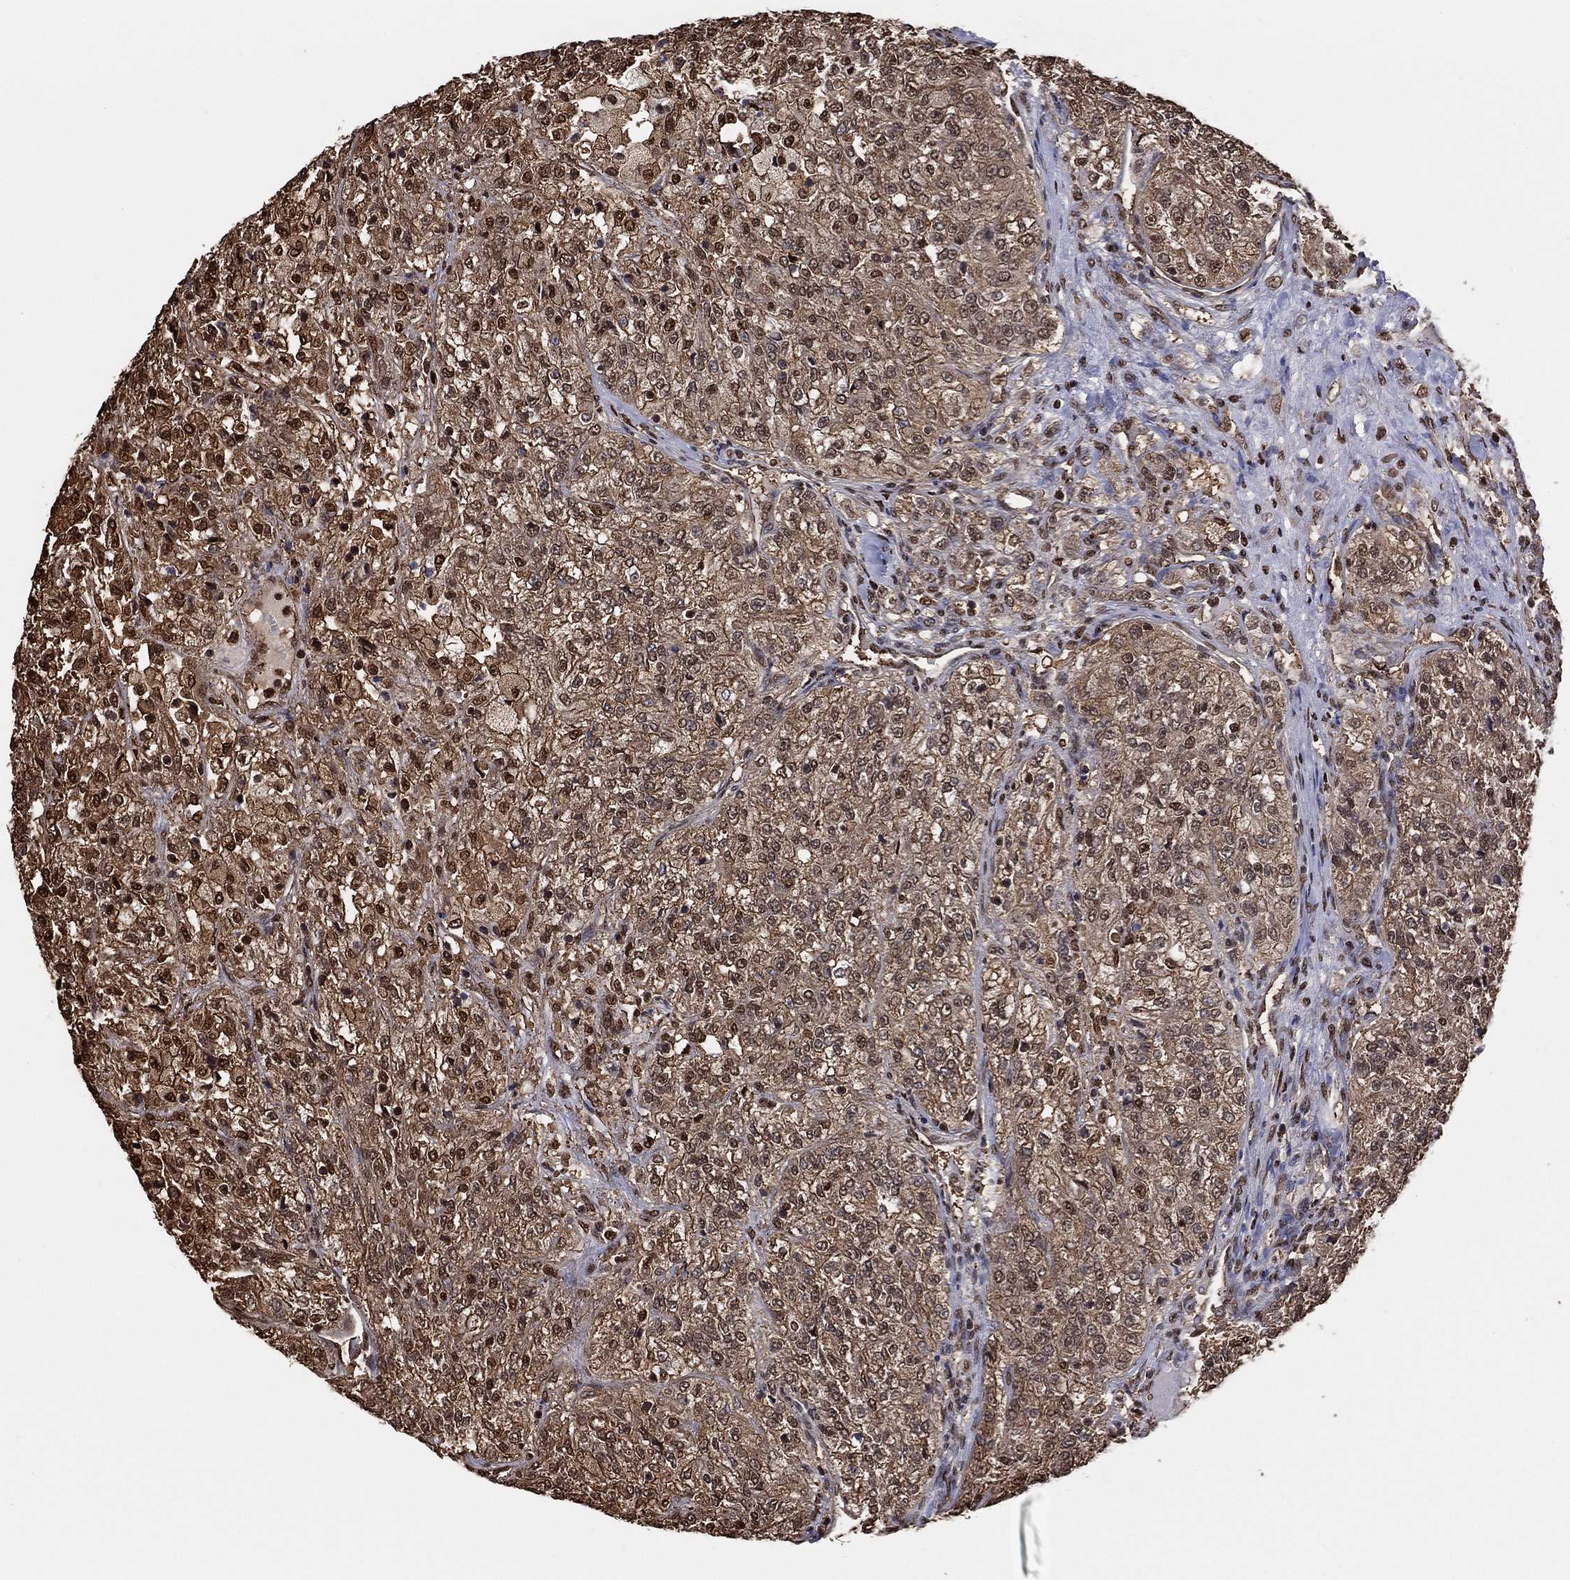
{"staining": {"intensity": "moderate", "quantity": ">75%", "location": "cytoplasmic/membranous,nuclear"}, "tissue": "renal cancer", "cell_type": "Tumor cells", "image_type": "cancer", "snomed": [{"axis": "morphology", "description": "Adenocarcinoma, NOS"}, {"axis": "topography", "description": "Kidney"}], "caption": "Protein expression analysis of adenocarcinoma (renal) reveals moderate cytoplasmic/membranous and nuclear staining in about >75% of tumor cells.", "gene": "GAPDH", "patient": {"sex": "female", "age": 63}}